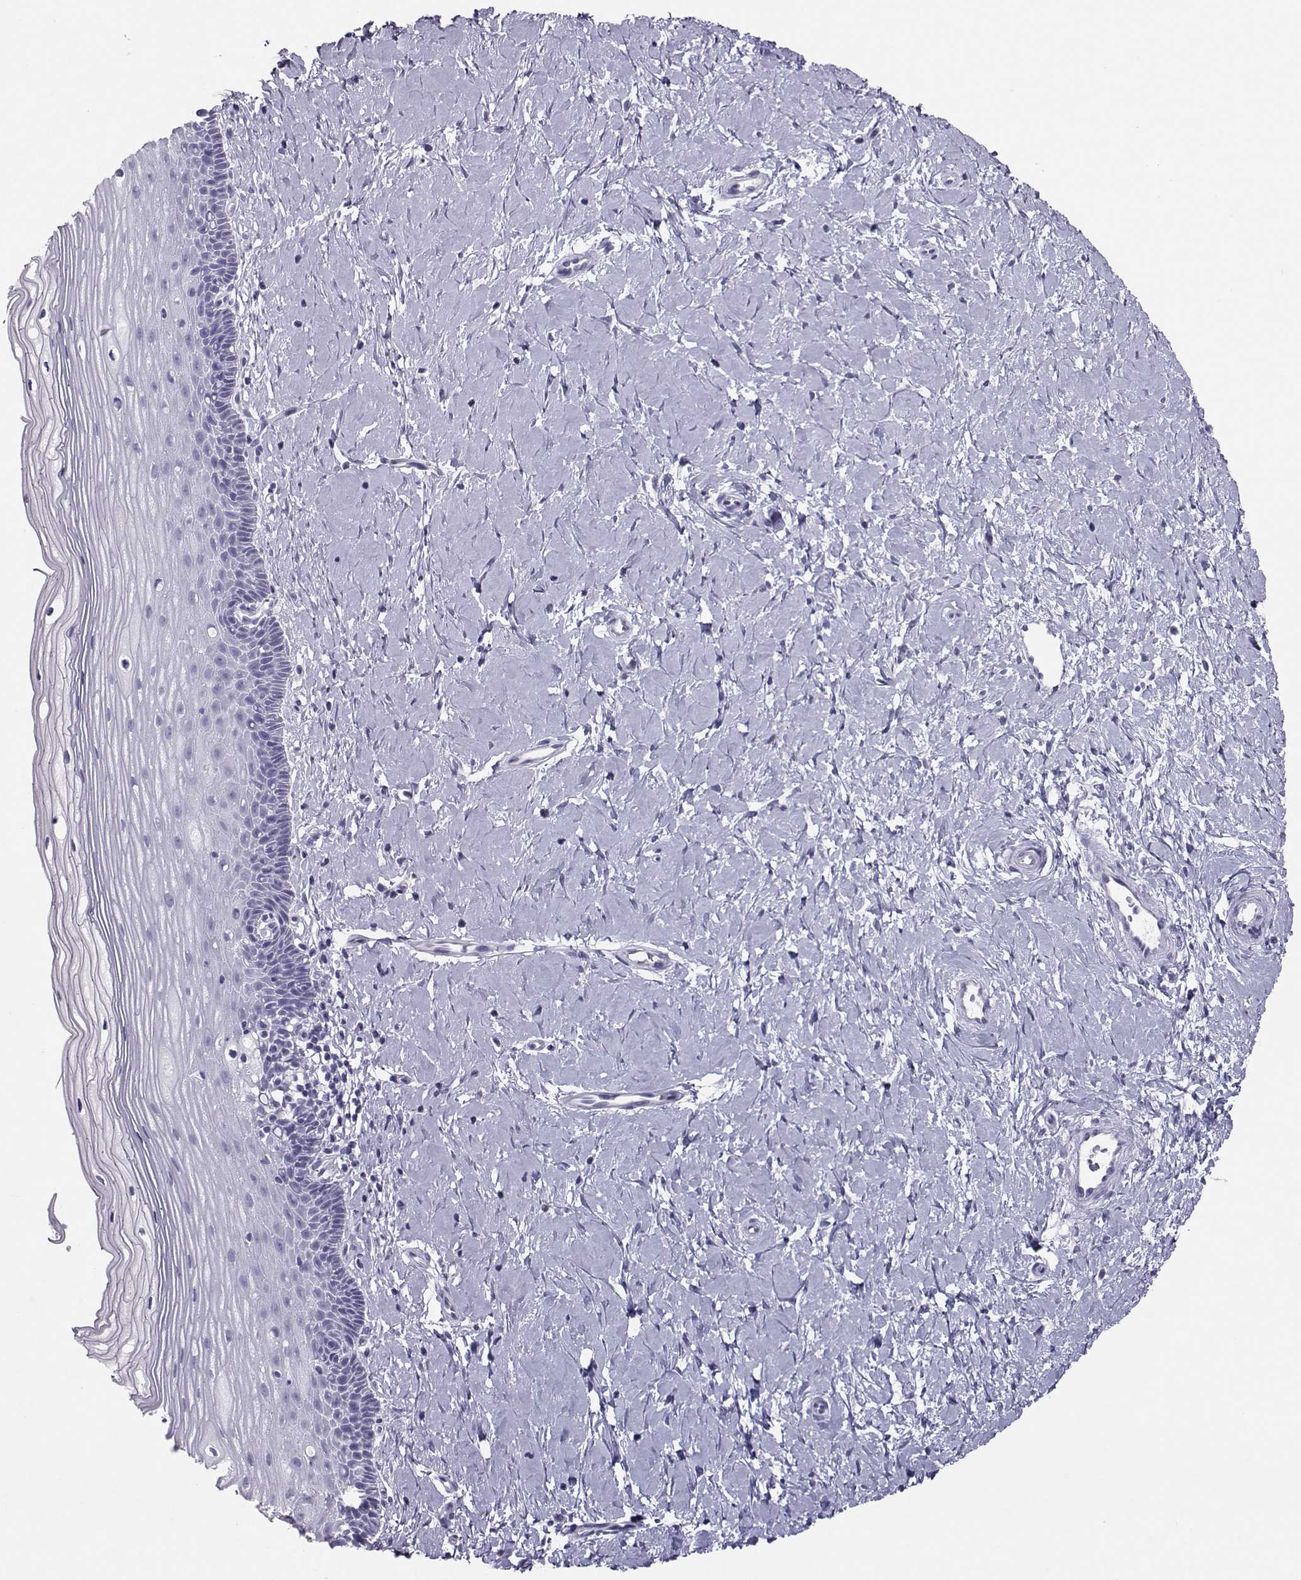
{"staining": {"intensity": "negative", "quantity": "none", "location": "none"}, "tissue": "cervix", "cell_type": "Glandular cells", "image_type": "normal", "snomed": [{"axis": "morphology", "description": "Normal tissue, NOS"}, {"axis": "topography", "description": "Cervix"}], "caption": "Immunohistochemistry of normal human cervix reveals no staining in glandular cells. (DAB IHC visualized using brightfield microscopy, high magnification).", "gene": "PGK1", "patient": {"sex": "female", "age": 37}}